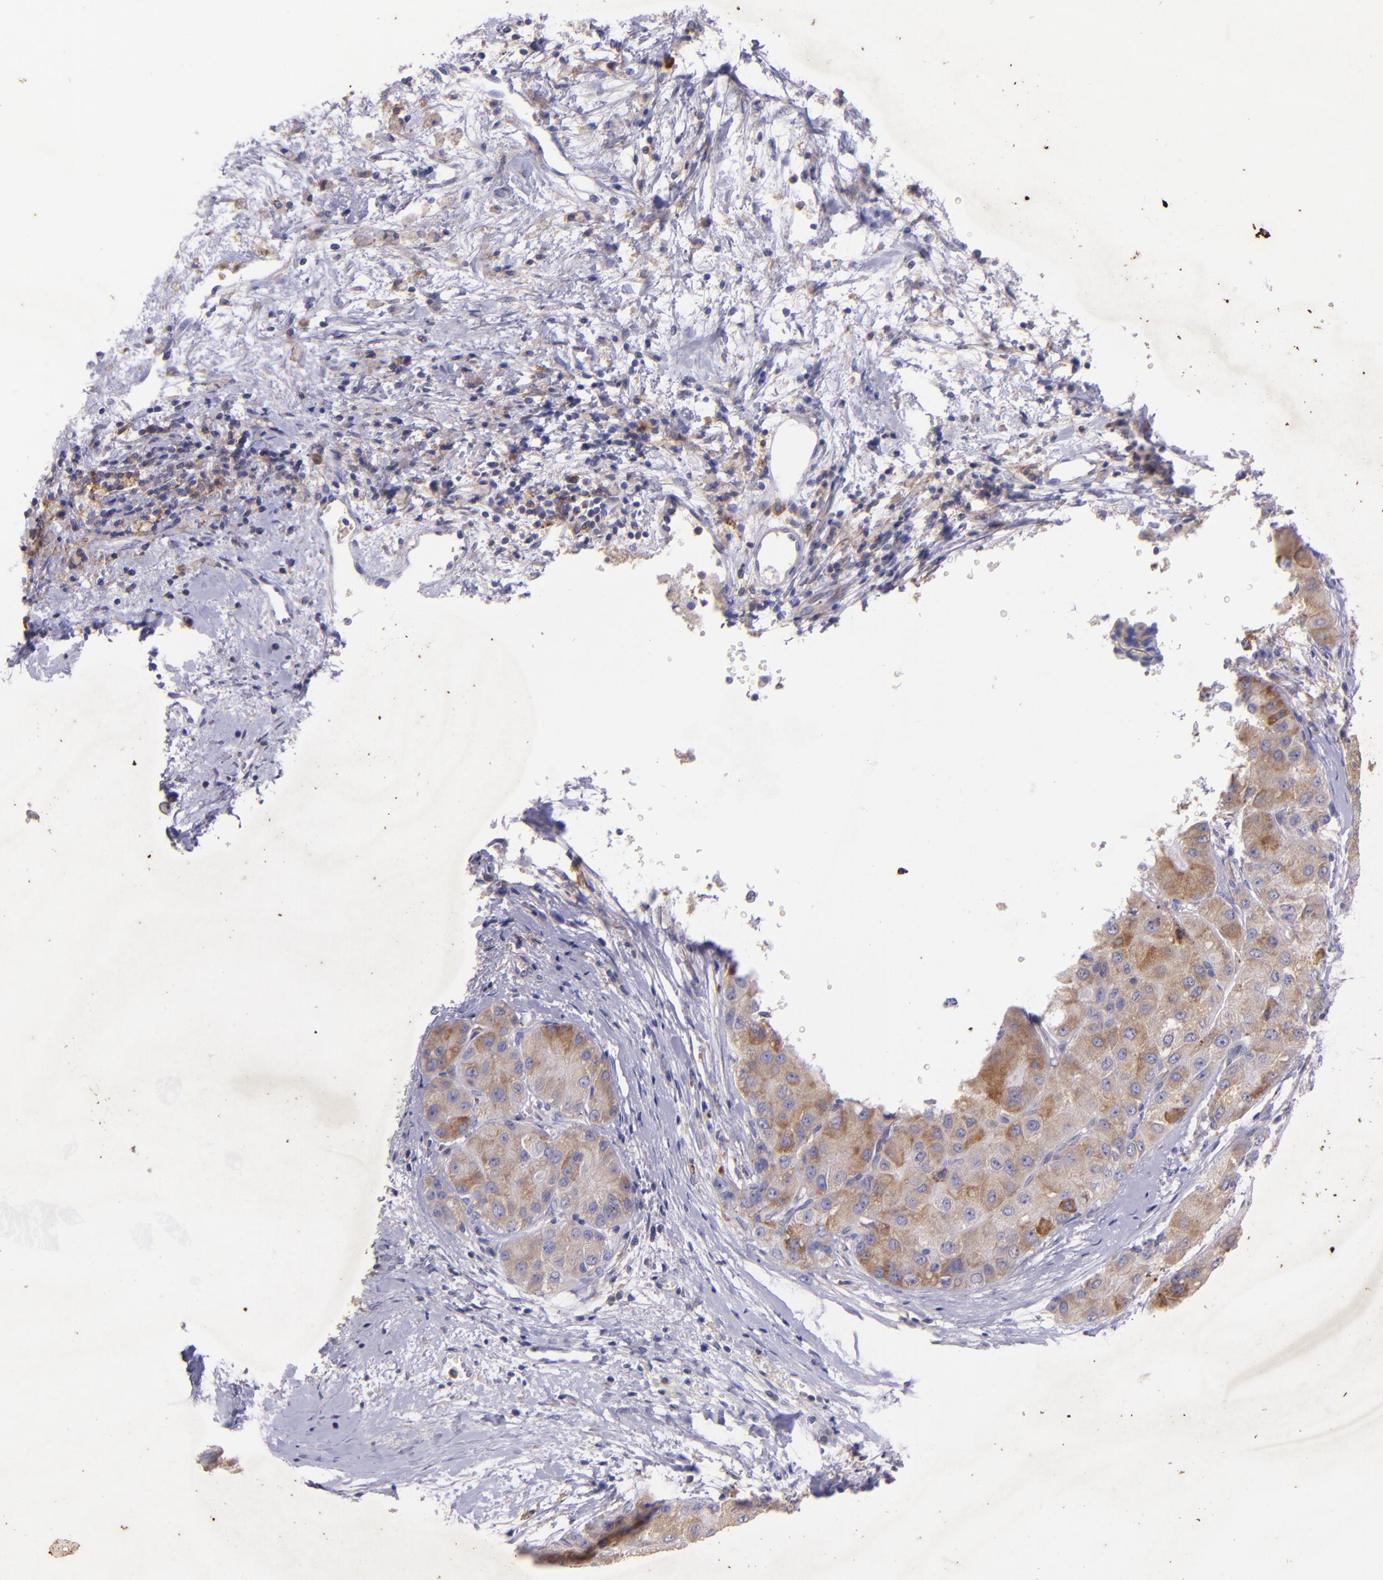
{"staining": {"intensity": "moderate", "quantity": ">75%", "location": "cytoplasmic/membranous"}, "tissue": "liver cancer", "cell_type": "Tumor cells", "image_type": "cancer", "snomed": [{"axis": "morphology", "description": "Carcinoma, Hepatocellular, NOS"}, {"axis": "topography", "description": "Liver"}], "caption": "Immunohistochemical staining of human liver cancer (hepatocellular carcinoma) reveals medium levels of moderate cytoplasmic/membranous staining in about >75% of tumor cells.", "gene": "RET", "patient": {"sex": "male", "age": 80}}